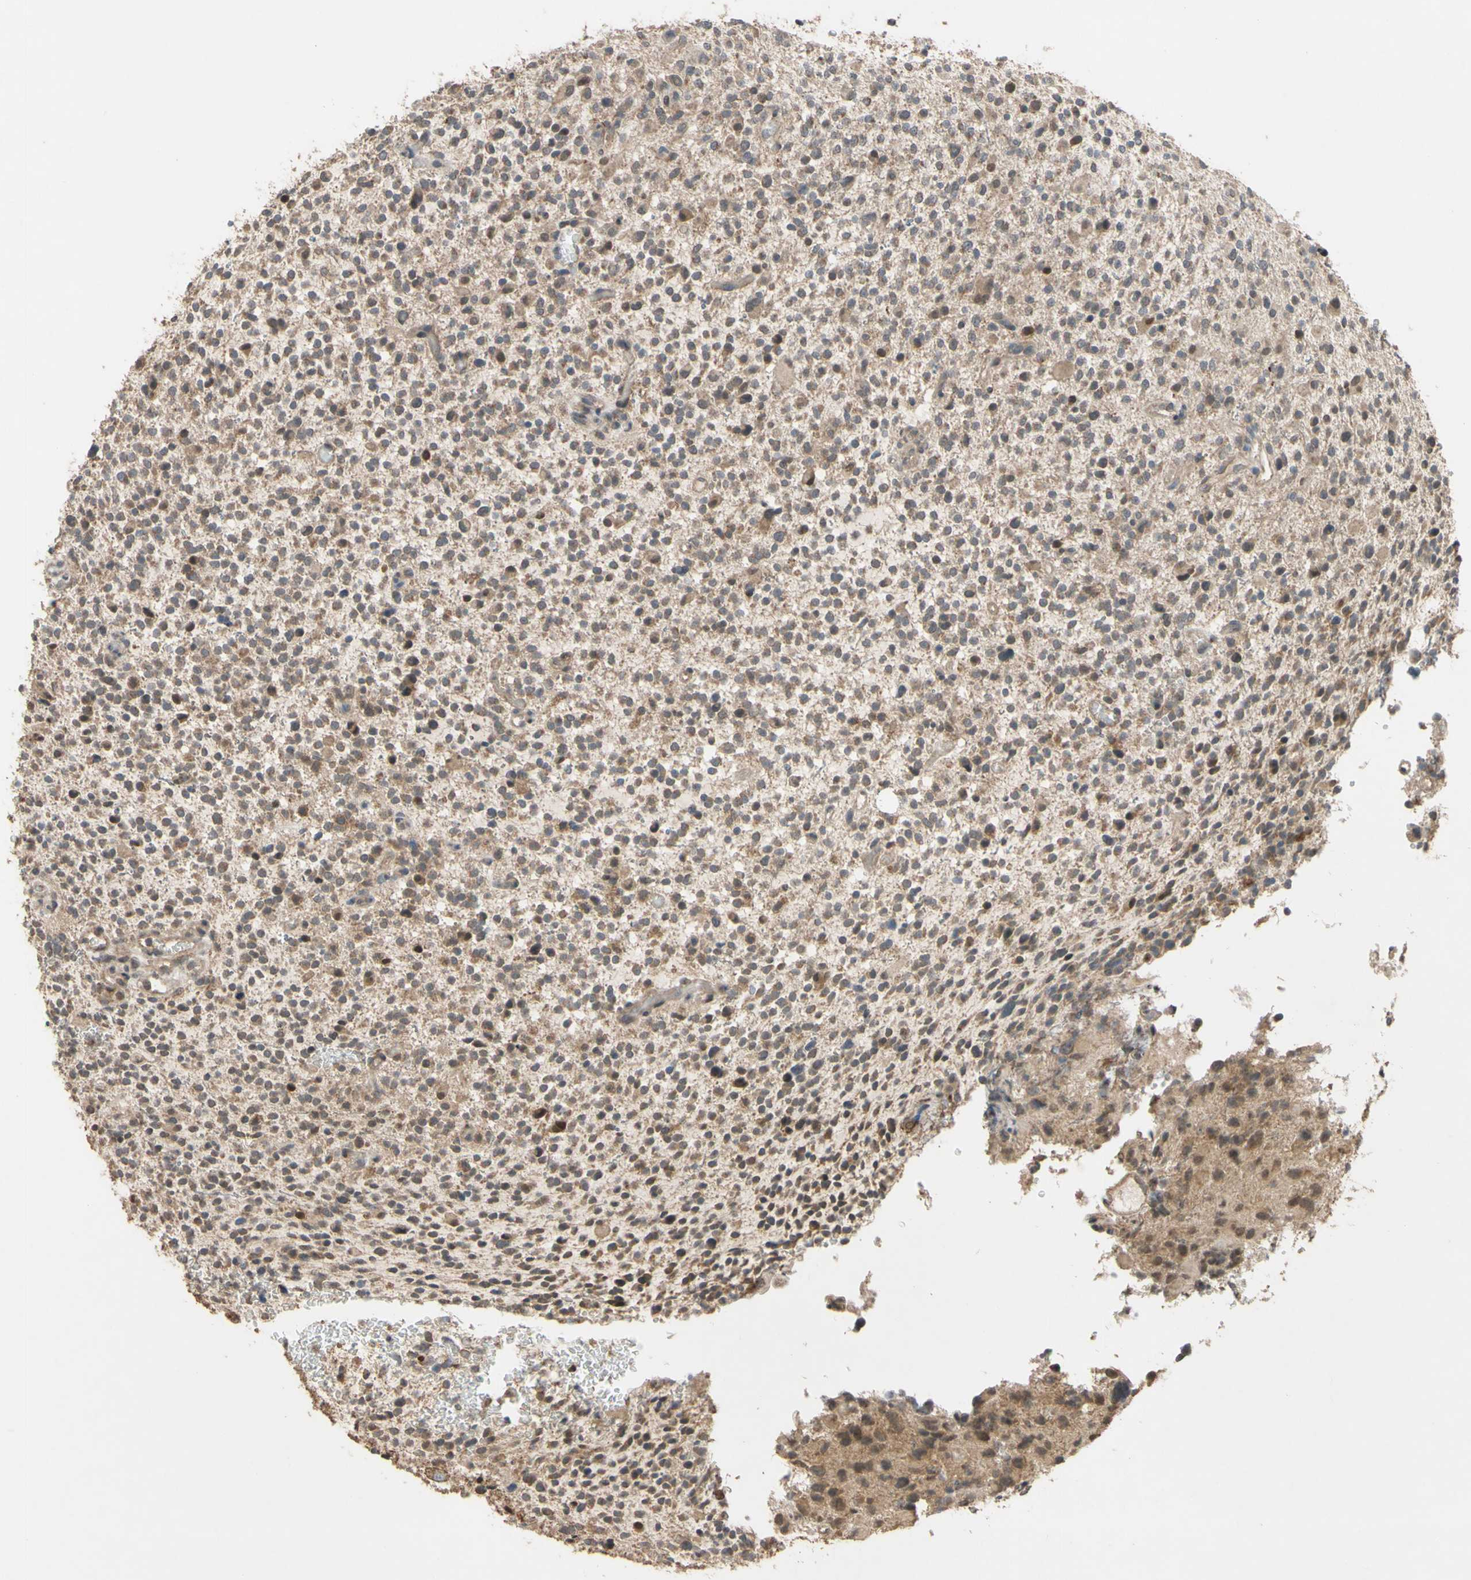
{"staining": {"intensity": "weak", "quantity": ">75%", "location": "cytoplasmic/membranous"}, "tissue": "glioma", "cell_type": "Tumor cells", "image_type": "cancer", "snomed": [{"axis": "morphology", "description": "Glioma, malignant, High grade"}, {"axis": "topography", "description": "Brain"}], "caption": "A brown stain labels weak cytoplasmic/membranous staining of a protein in high-grade glioma (malignant) tumor cells. The staining was performed using DAB (3,3'-diaminobenzidine), with brown indicating positive protein expression. Nuclei are stained blue with hematoxylin.", "gene": "CD164", "patient": {"sex": "male", "age": 48}}